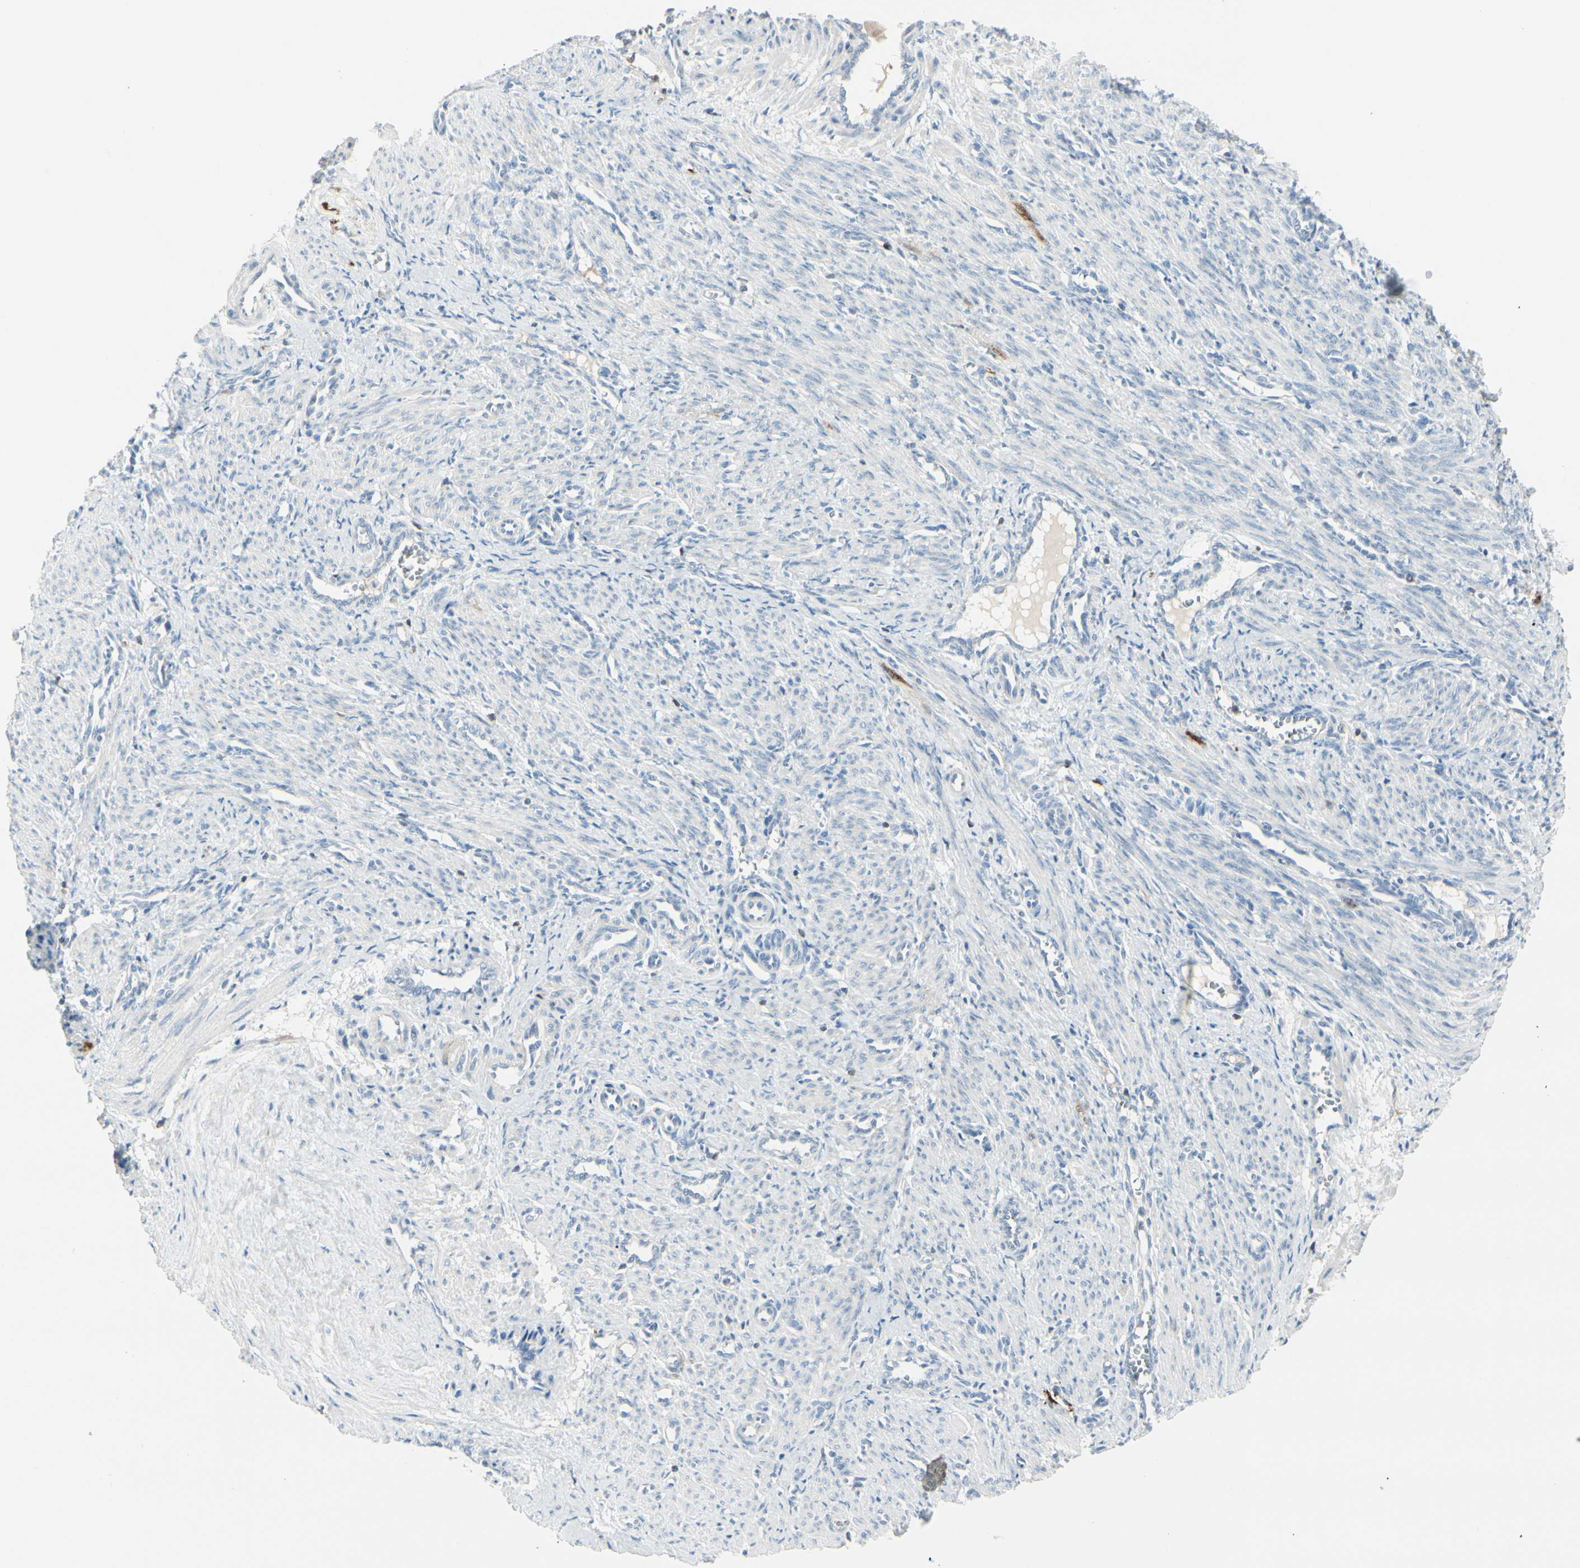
{"staining": {"intensity": "negative", "quantity": "none", "location": "none"}, "tissue": "smooth muscle", "cell_type": "Smooth muscle cells", "image_type": "normal", "snomed": [{"axis": "morphology", "description": "Normal tissue, NOS"}, {"axis": "topography", "description": "Endometrium"}], "caption": "High magnification brightfield microscopy of normal smooth muscle stained with DAB (3,3'-diaminobenzidine) (brown) and counterstained with hematoxylin (blue): smooth muscle cells show no significant expression.", "gene": "TRAF1", "patient": {"sex": "female", "age": 33}}